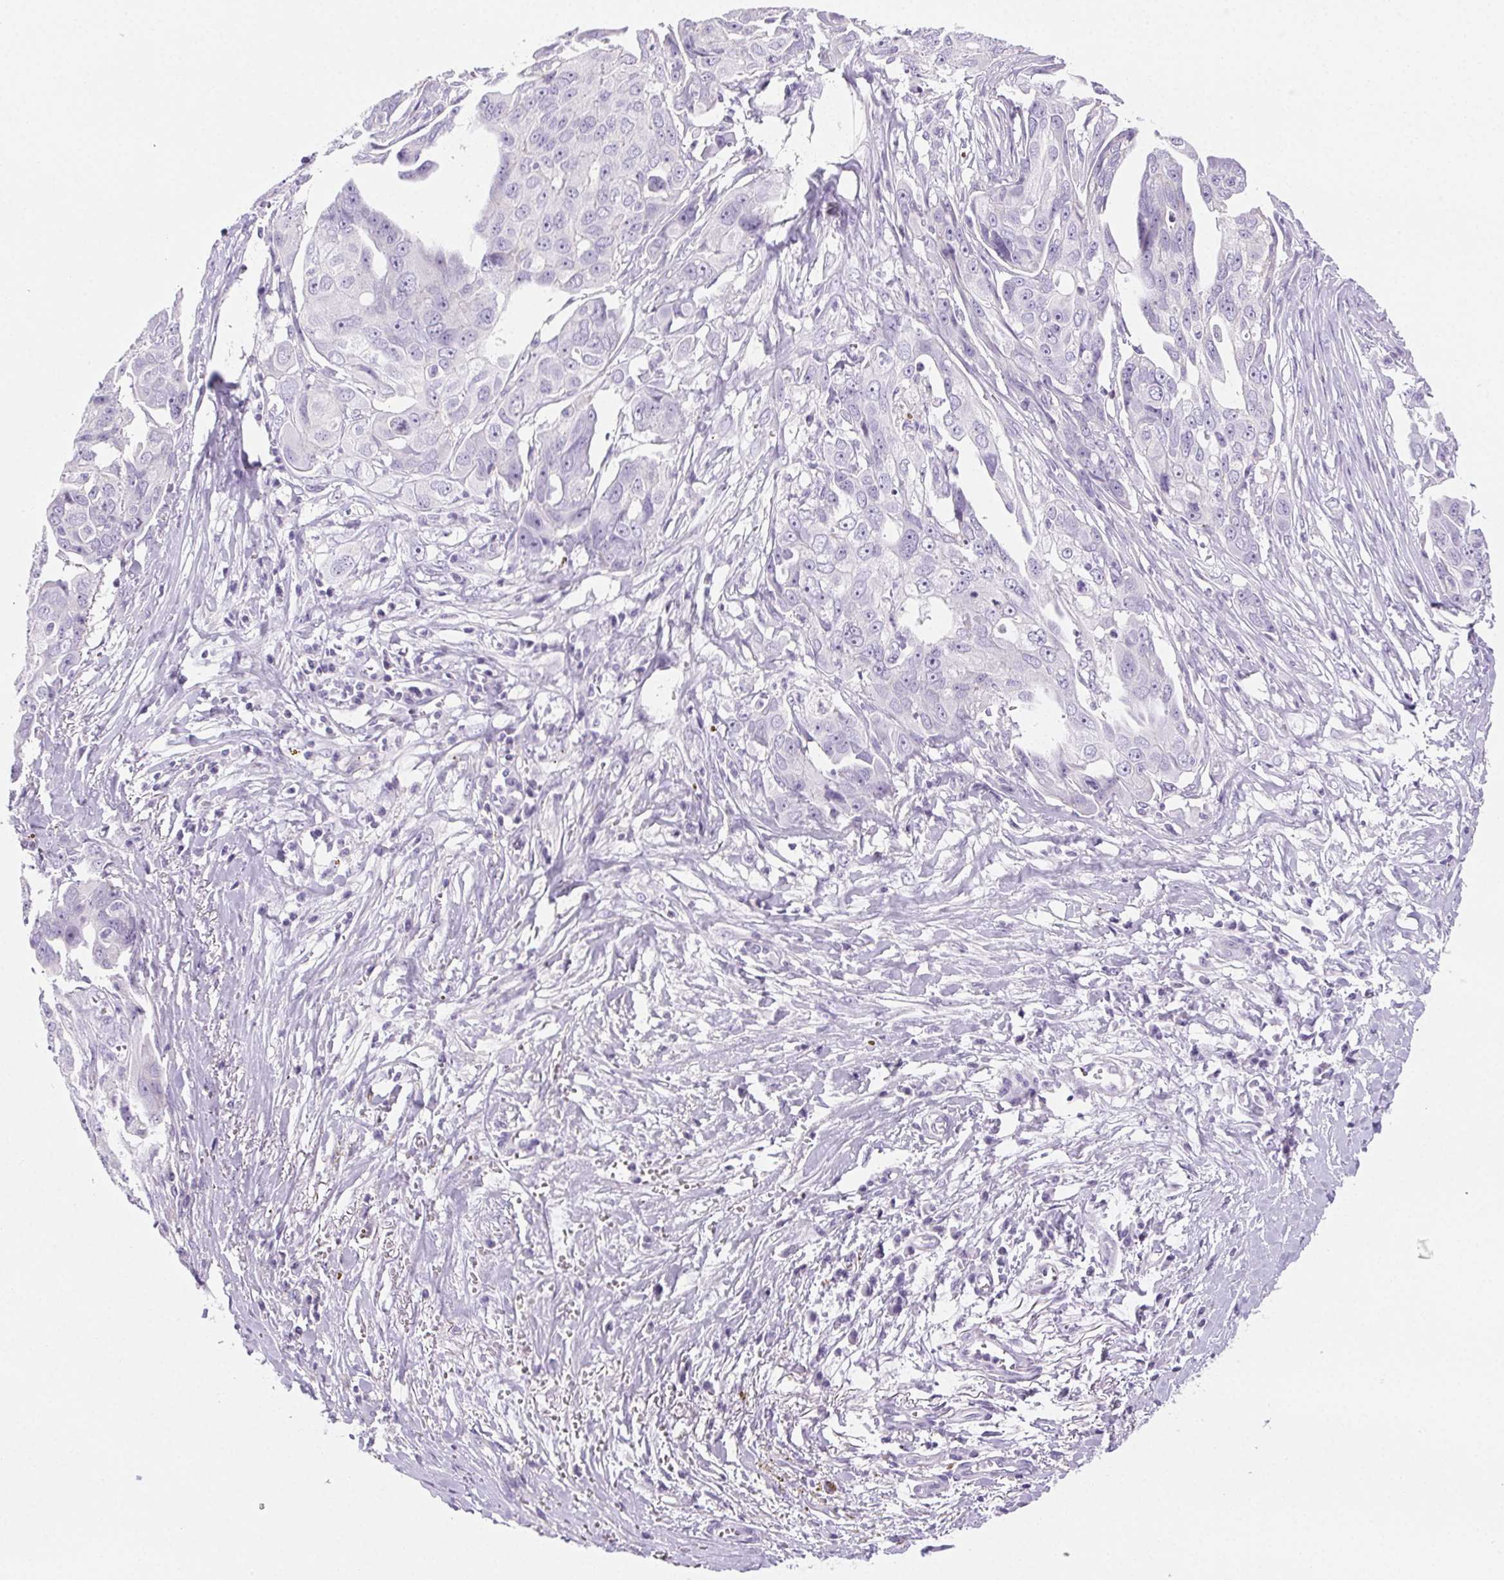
{"staining": {"intensity": "negative", "quantity": "none", "location": "none"}, "tissue": "ovarian cancer", "cell_type": "Tumor cells", "image_type": "cancer", "snomed": [{"axis": "morphology", "description": "Carcinoma, endometroid"}, {"axis": "topography", "description": "Ovary"}], "caption": "Endometroid carcinoma (ovarian) was stained to show a protein in brown. There is no significant positivity in tumor cells.", "gene": "BEND2", "patient": {"sex": "female", "age": 70}}